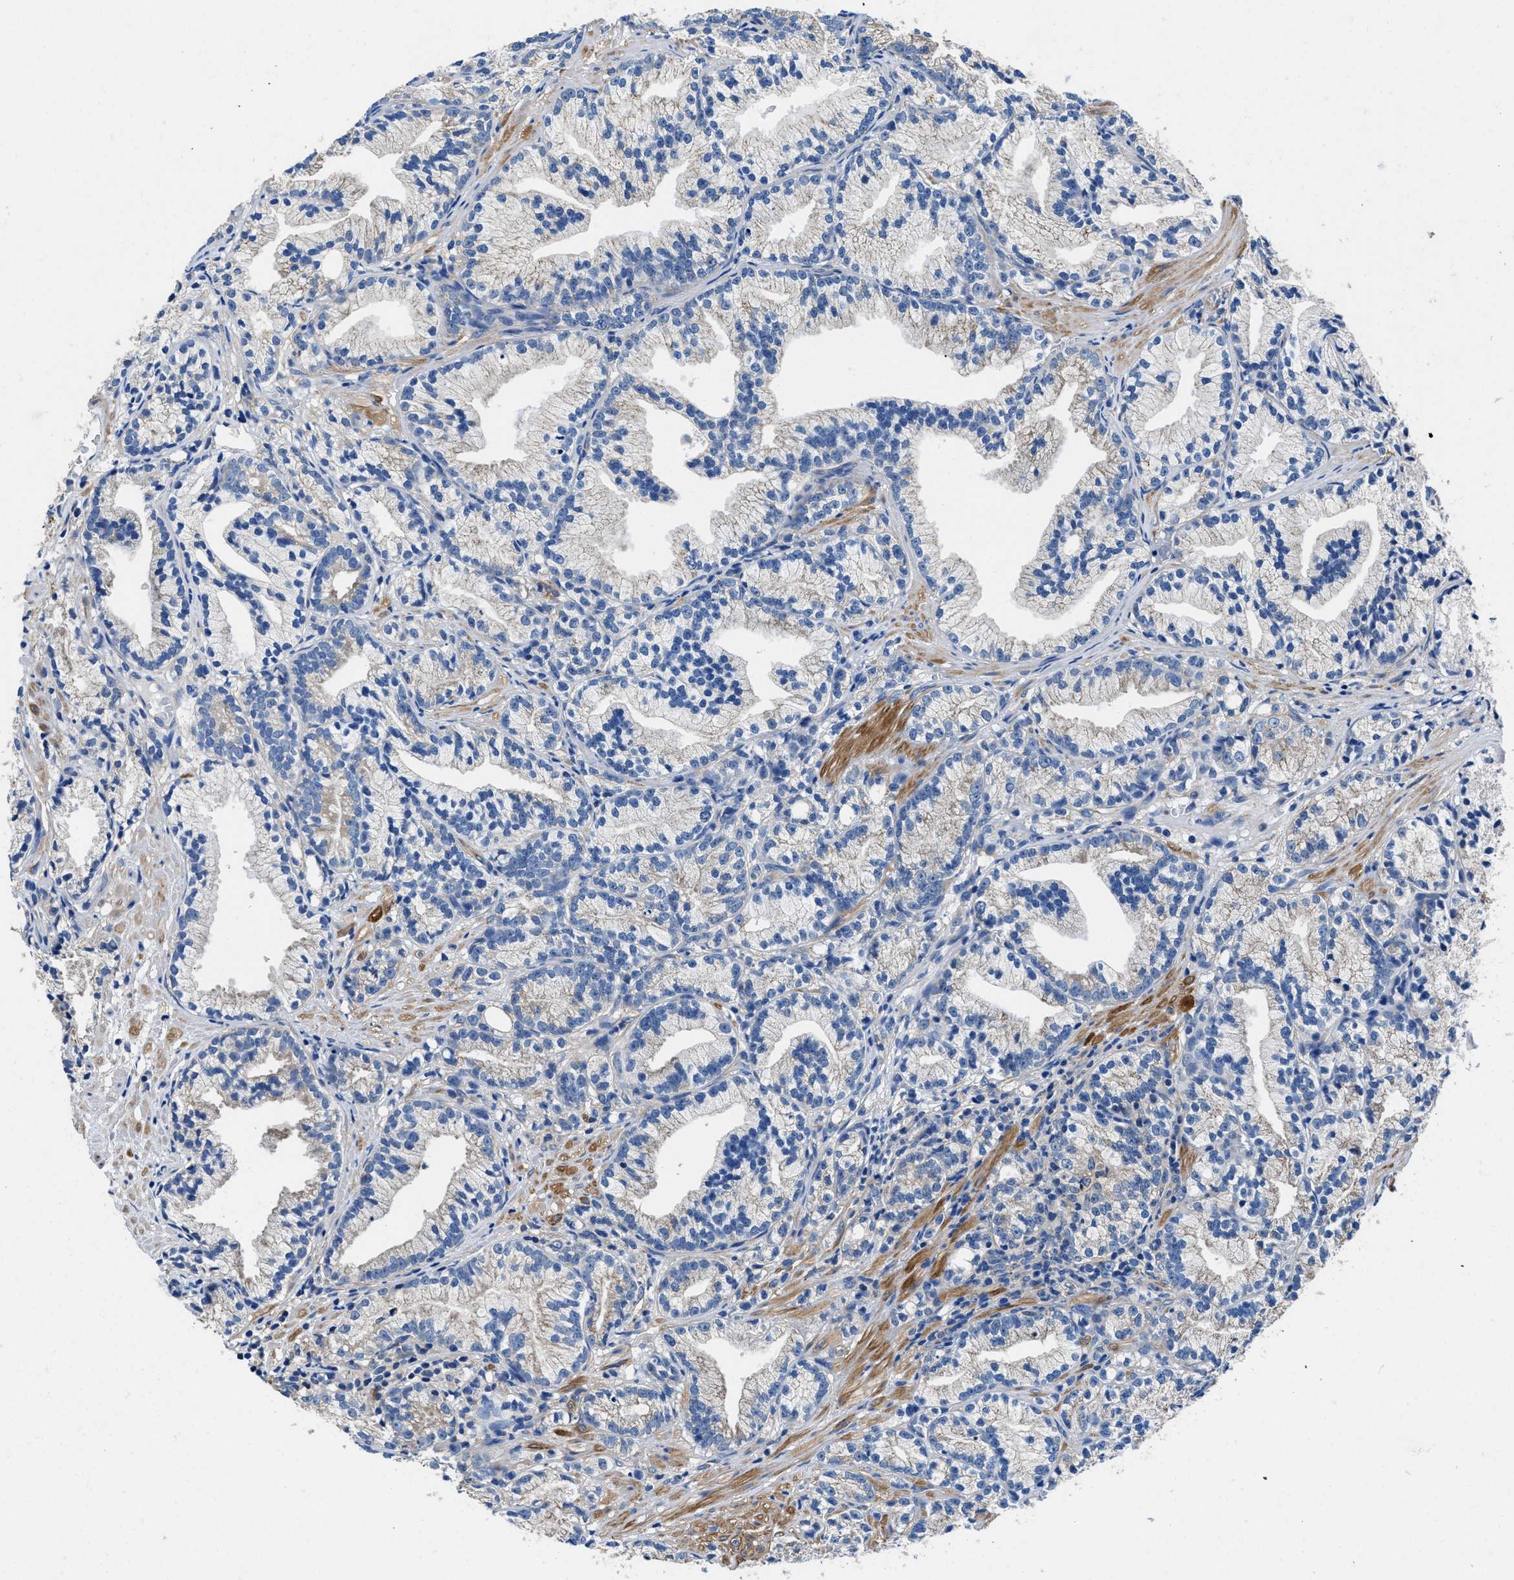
{"staining": {"intensity": "weak", "quantity": "25%-75%", "location": "cytoplasmic/membranous"}, "tissue": "prostate cancer", "cell_type": "Tumor cells", "image_type": "cancer", "snomed": [{"axis": "morphology", "description": "Adenocarcinoma, Low grade"}, {"axis": "topography", "description": "Prostate"}], "caption": "An immunohistochemistry (IHC) image of tumor tissue is shown. Protein staining in brown highlights weak cytoplasmic/membranous positivity in prostate adenocarcinoma (low-grade) within tumor cells.", "gene": "NEU1", "patient": {"sex": "male", "age": 89}}